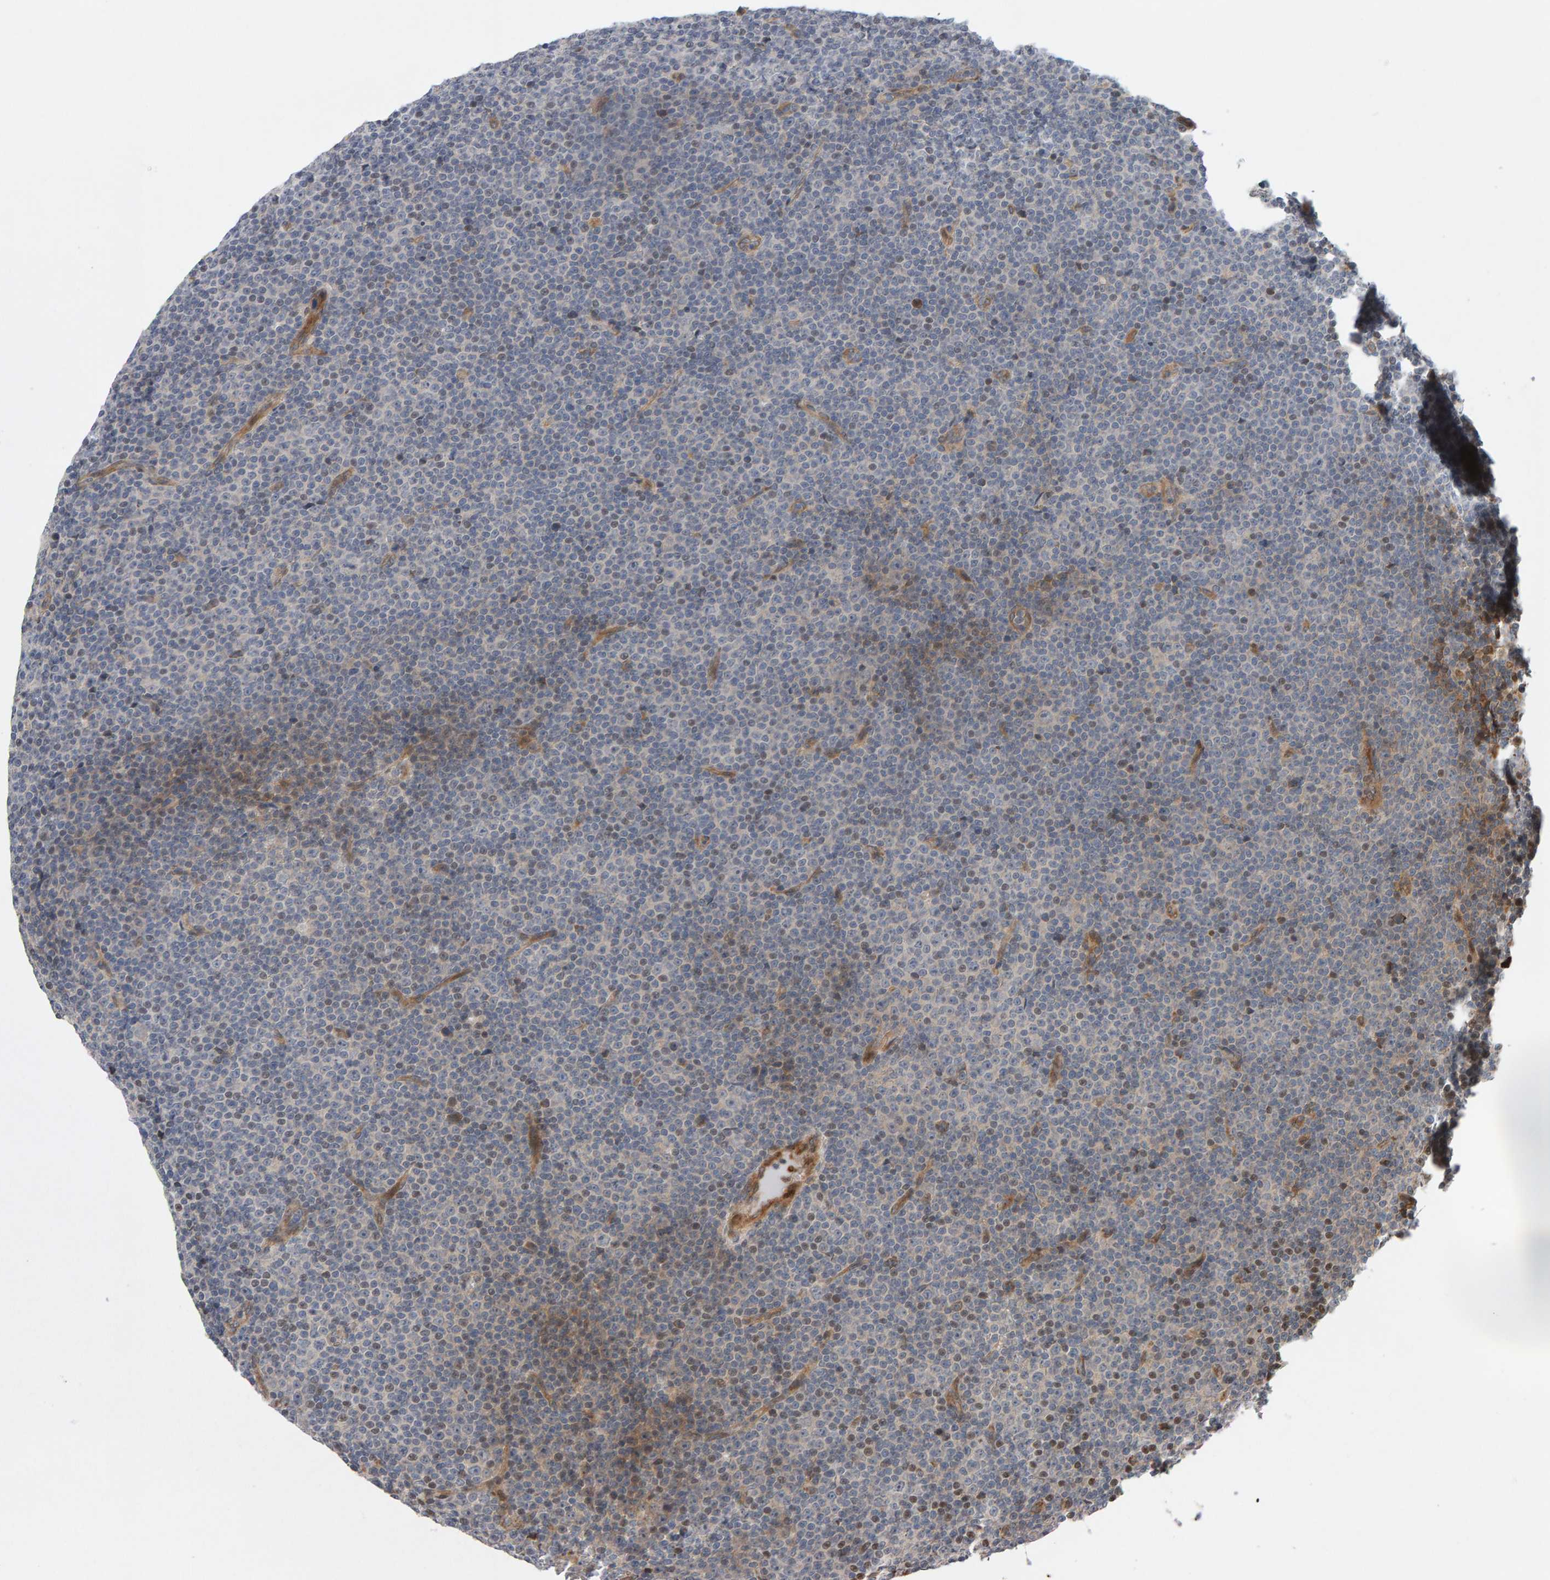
{"staining": {"intensity": "weak", "quantity": "25%-75%", "location": "nuclear"}, "tissue": "lymphoma", "cell_type": "Tumor cells", "image_type": "cancer", "snomed": [{"axis": "morphology", "description": "Malignant lymphoma, non-Hodgkin's type, Low grade"}, {"axis": "topography", "description": "Lymph node"}], "caption": "Immunohistochemistry (IHC) image of low-grade malignant lymphoma, non-Hodgkin's type stained for a protein (brown), which shows low levels of weak nuclear expression in approximately 25%-75% of tumor cells.", "gene": "LZTS1", "patient": {"sex": "female", "age": 67}}